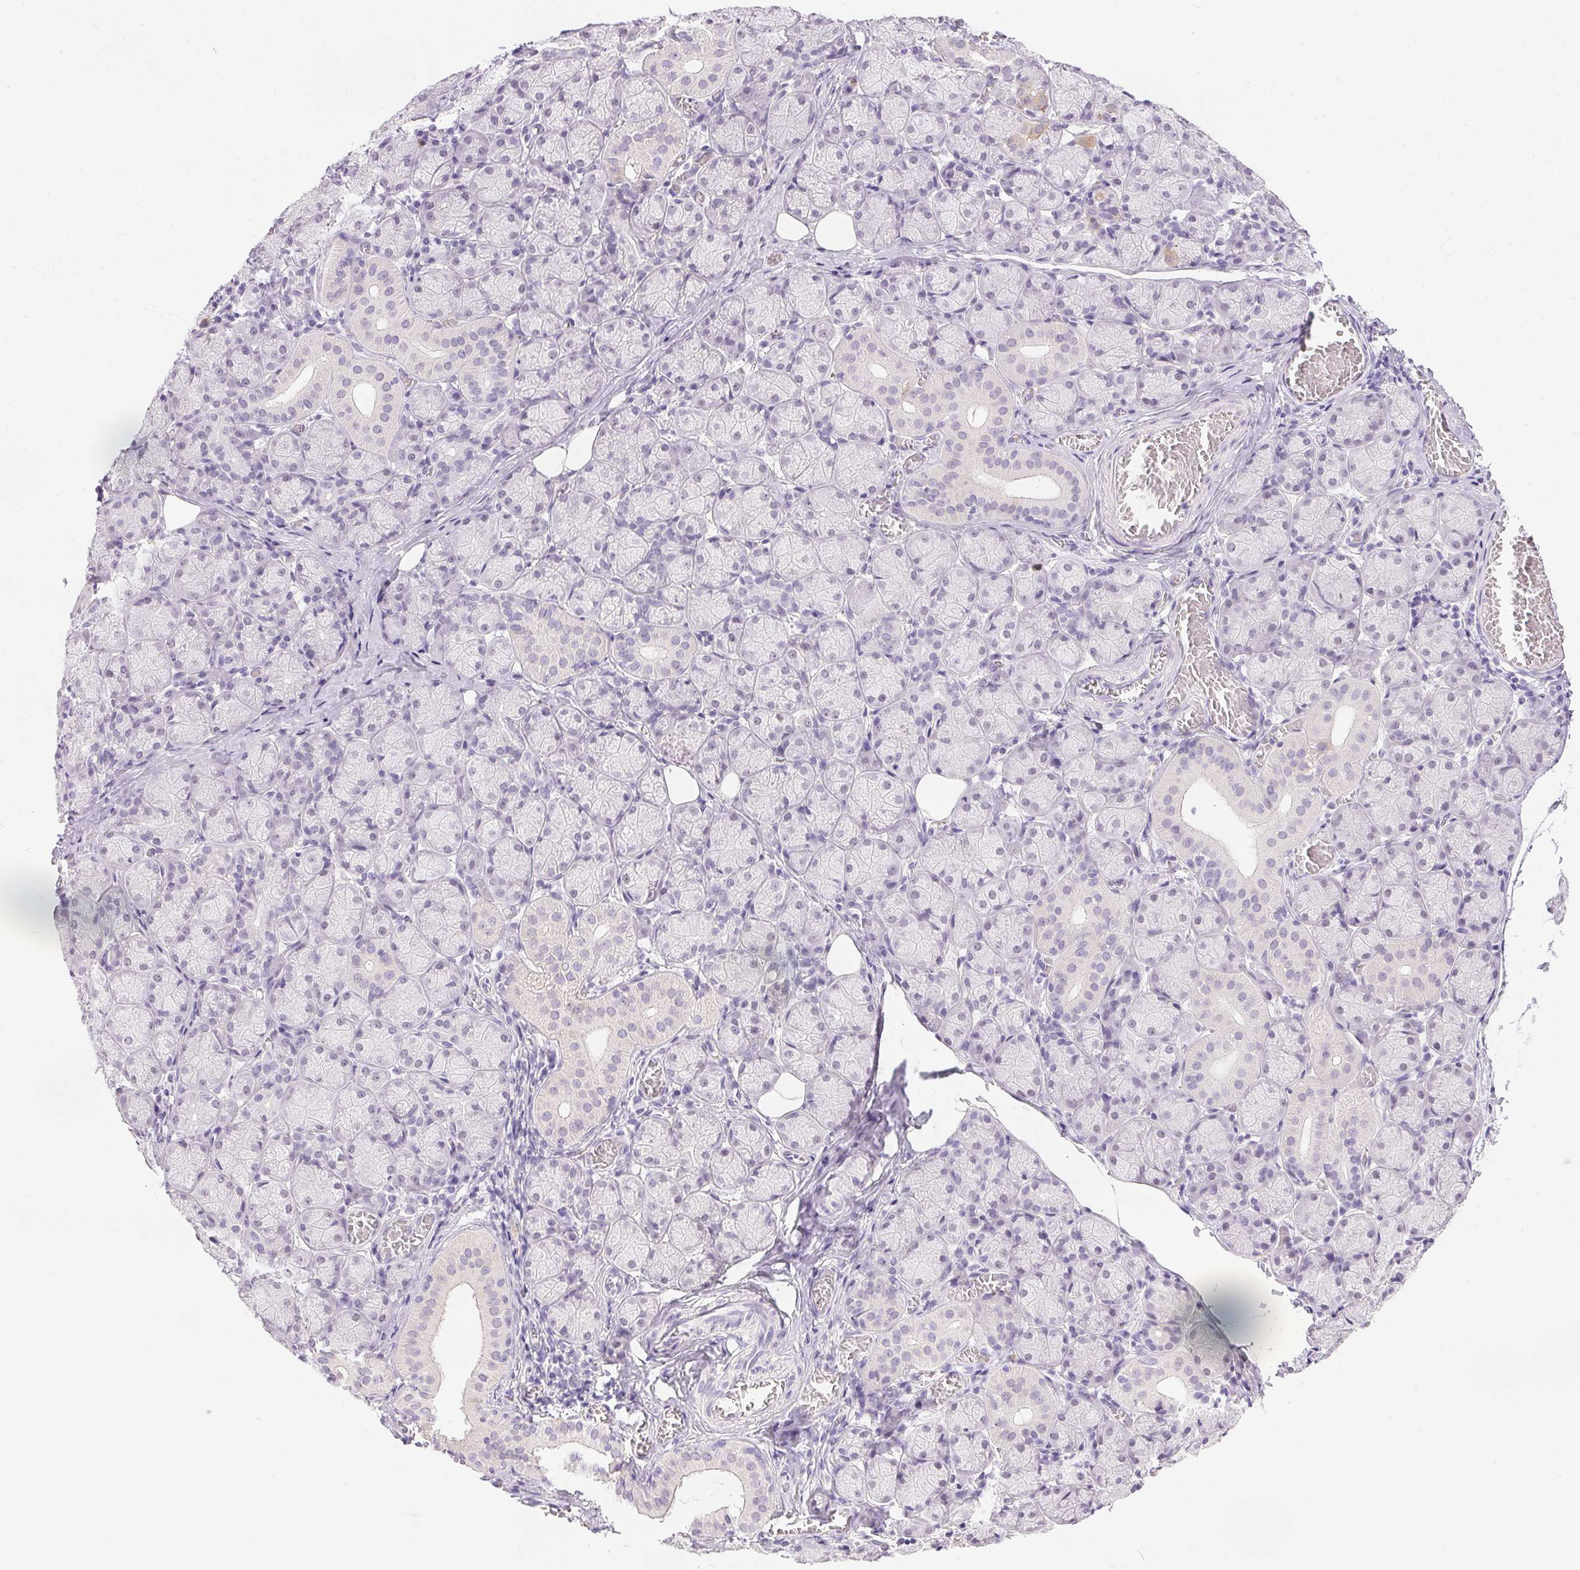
{"staining": {"intensity": "negative", "quantity": "none", "location": "none"}, "tissue": "salivary gland", "cell_type": "Glandular cells", "image_type": "normal", "snomed": [{"axis": "morphology", "description": "Normal tissue, NOS"}, {"axis": "topography", "description": "Salivary gland"}, {"axis": "topography", "description": "Peripheral nerve tissue"}], "caption": "Unremarkable salivary gland was stained to show a protein in brown. There is no significant positivity in glandular cells. (DAB immunohistochemistry visualized using brightfield microscopy, high magnification).", "gene": "GBP6", "patient": {"sex": "female", "age": 24}}